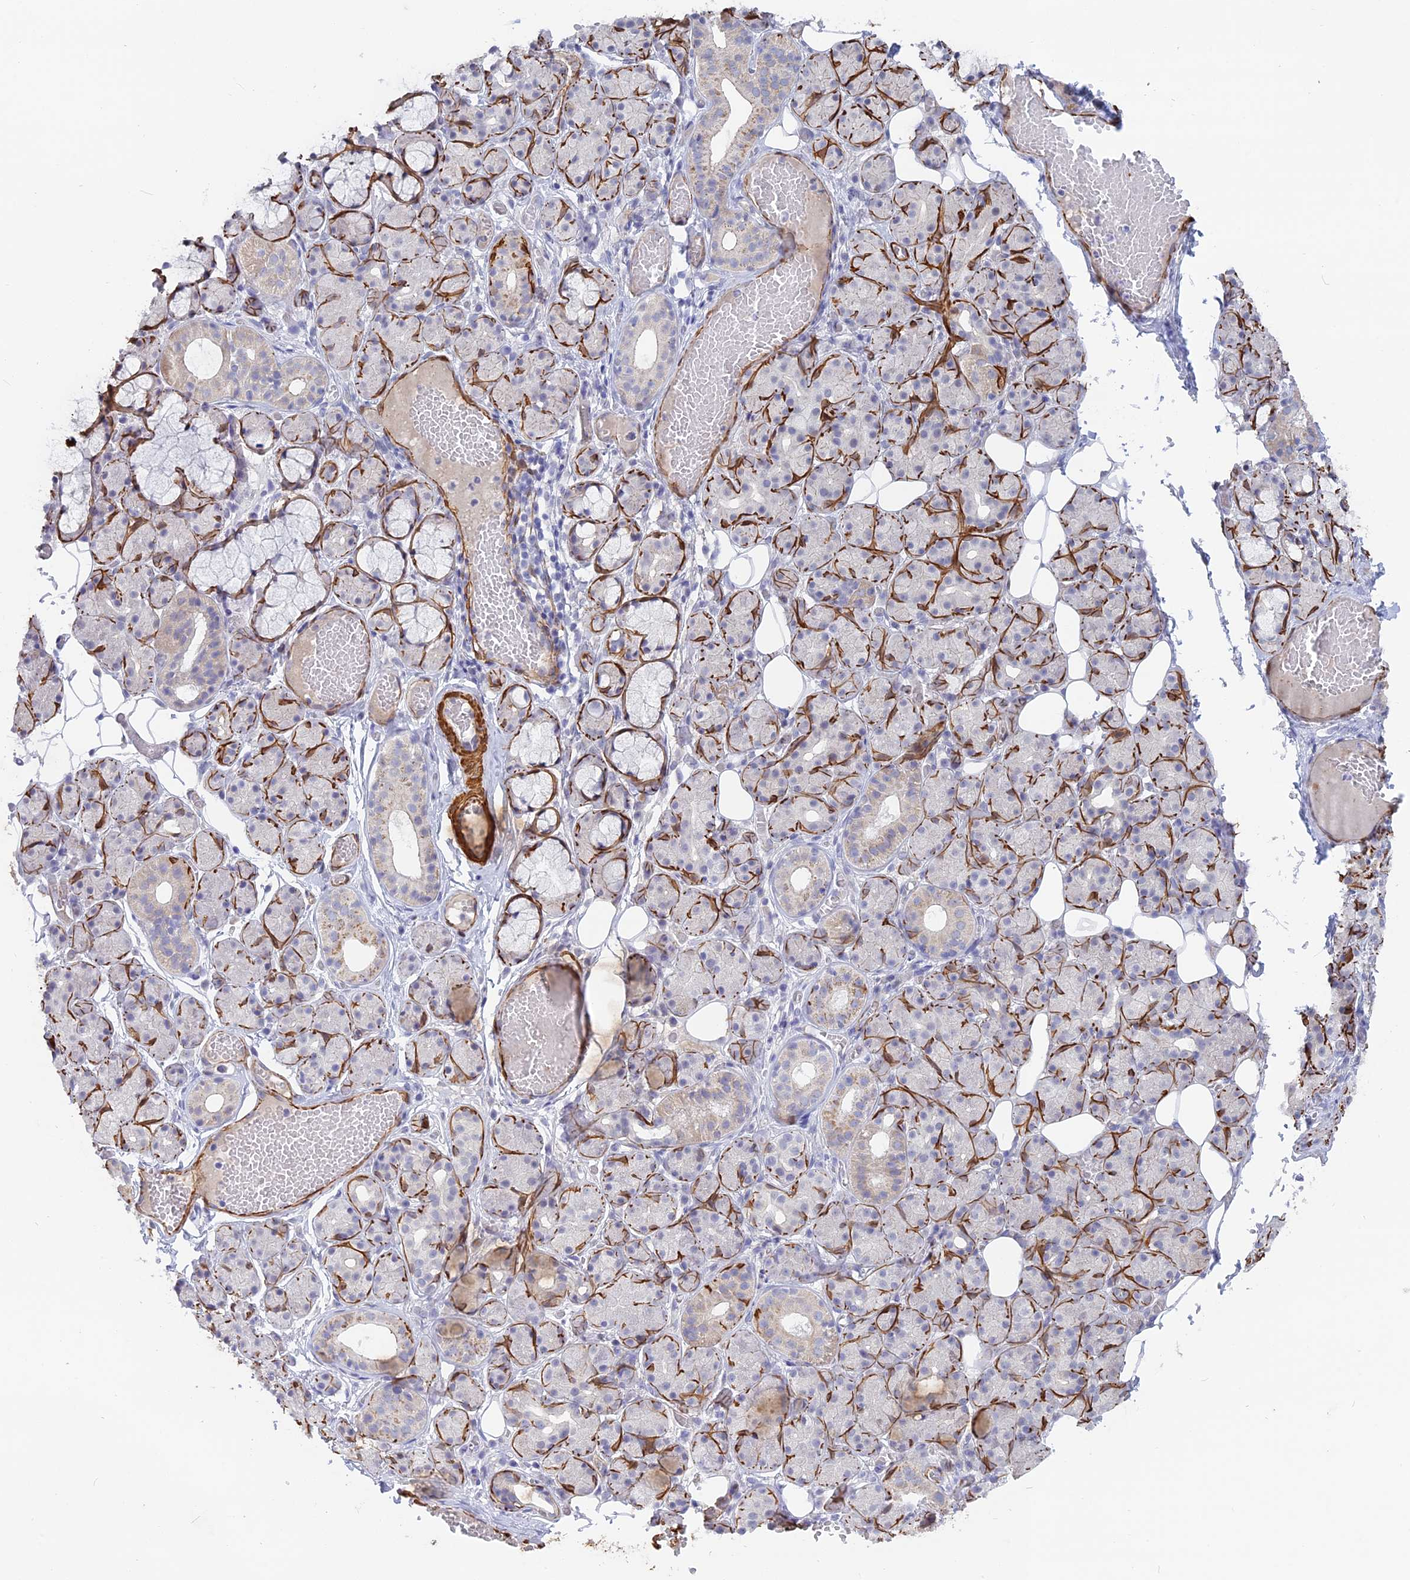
{"staining": {"intensity": "strong", "quantity": "<25%", "location": "cytoplasmic/membranous"}, "tissue": "salivary gland", "cell_type": "Glandular cells", "image_type": "normal", "snomed": [{"axis": "morphology", "description": "Normal tissue, NOS"}, {"axis": "topography", "description": "Salivary gland"}], "caption": "Protein staining of unremarkable salivary gland displays strong cytoplasmic/membranous expression in about <25% of glandular cells.", "gene": "CCDC154", "patient": {"sex": "male", "age": 63}}